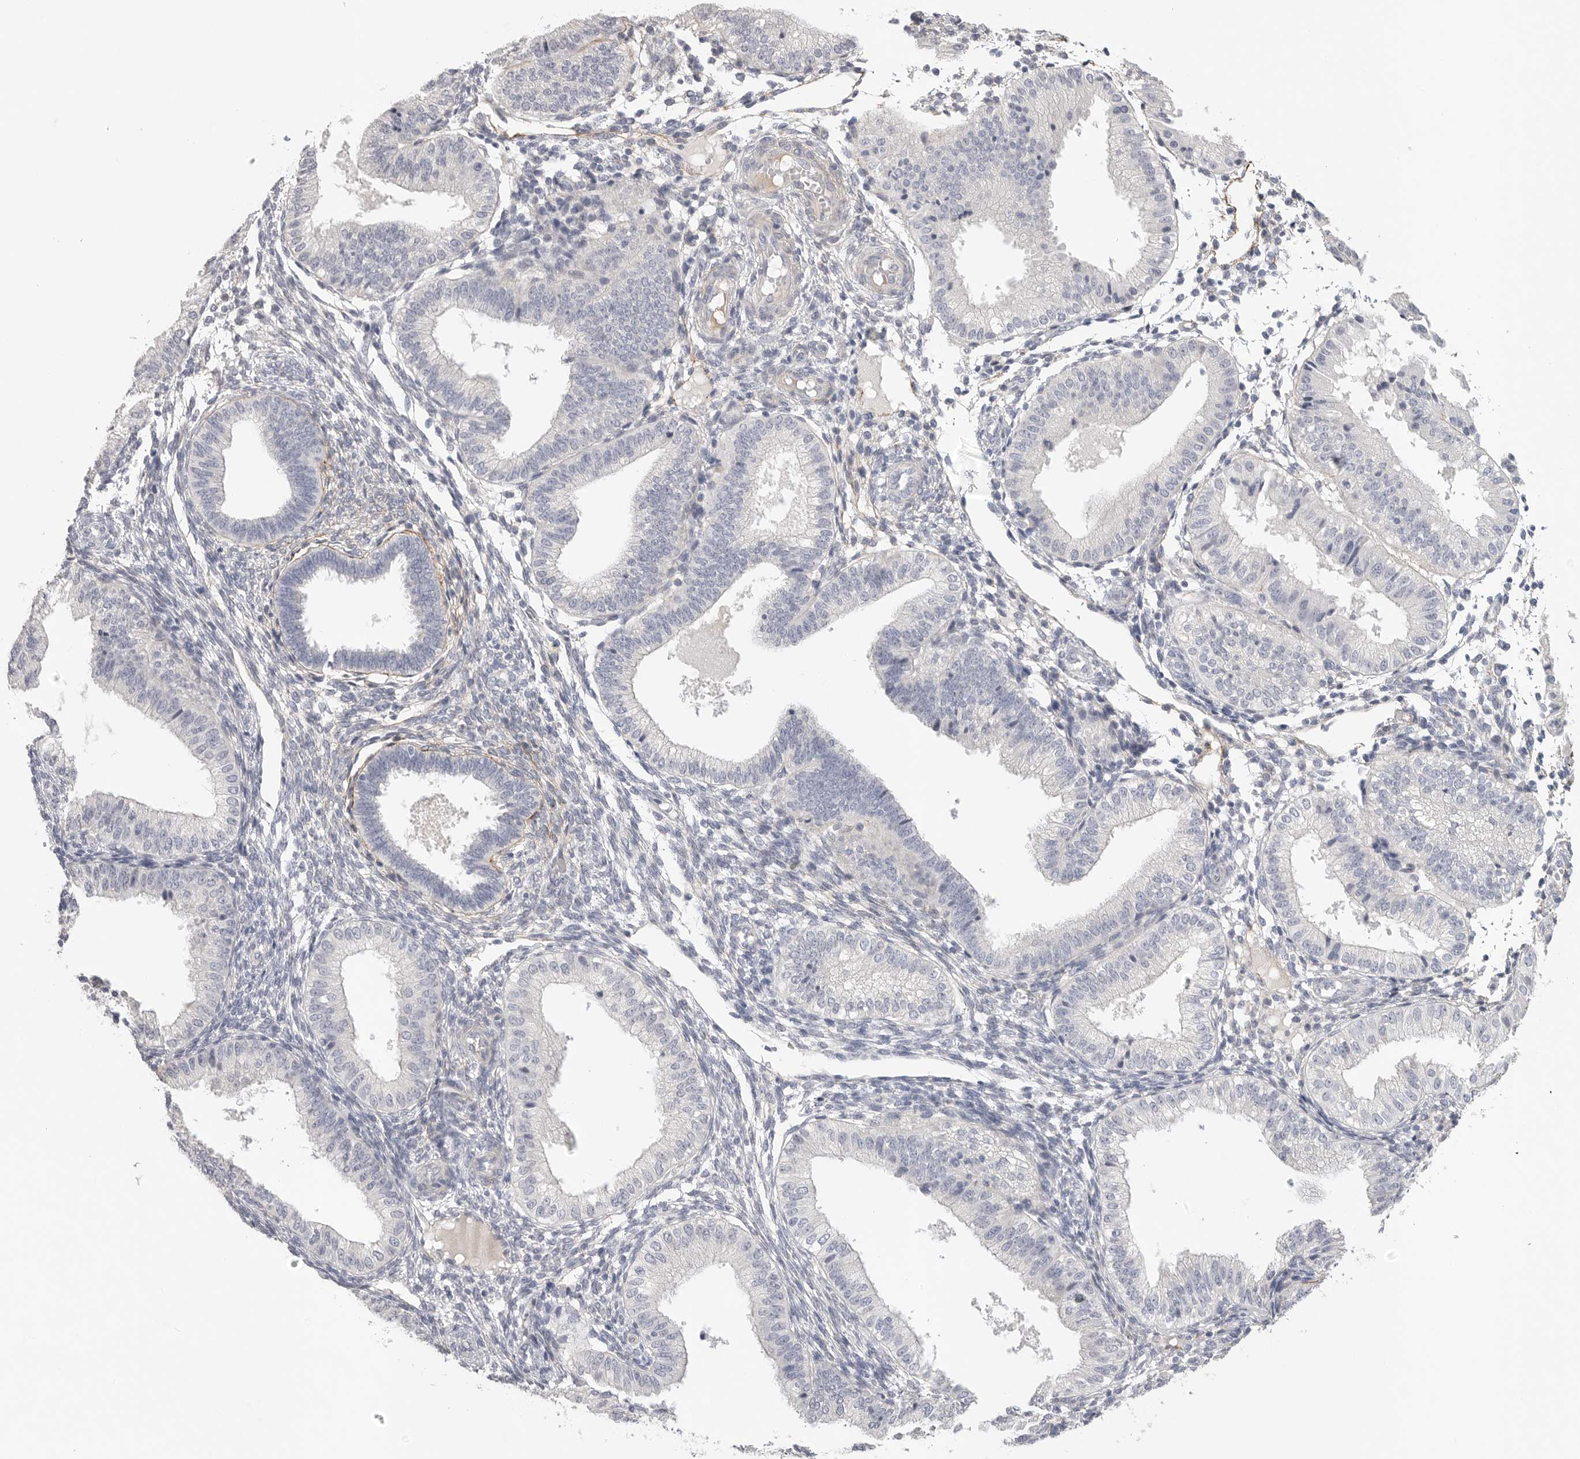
{"staining": {"intensity": "negative", "quantity": "none", "location": "none"}, "tissue": "endometrium", "cell_type": "Cells in endometrial stroma", "image_type": "normal", "snomed": [{"axis": "morphology", "description": "Normal tissue, NOS"}, {"axis": "topography", "description": "Endometrium"}], "caption": "Protein analysis of benign endometrium exhibits no significant positivity in cells in endometrial stroma. (Stains: DAB (3,3'-diaminobenzidine) immunohistochemistry (IHC) with hematoxylin counter stain, Microscopy: brightfield microscopy at high magnification).", "gene": "FBN2", "patient": {"sex": "female", "age": 39}}